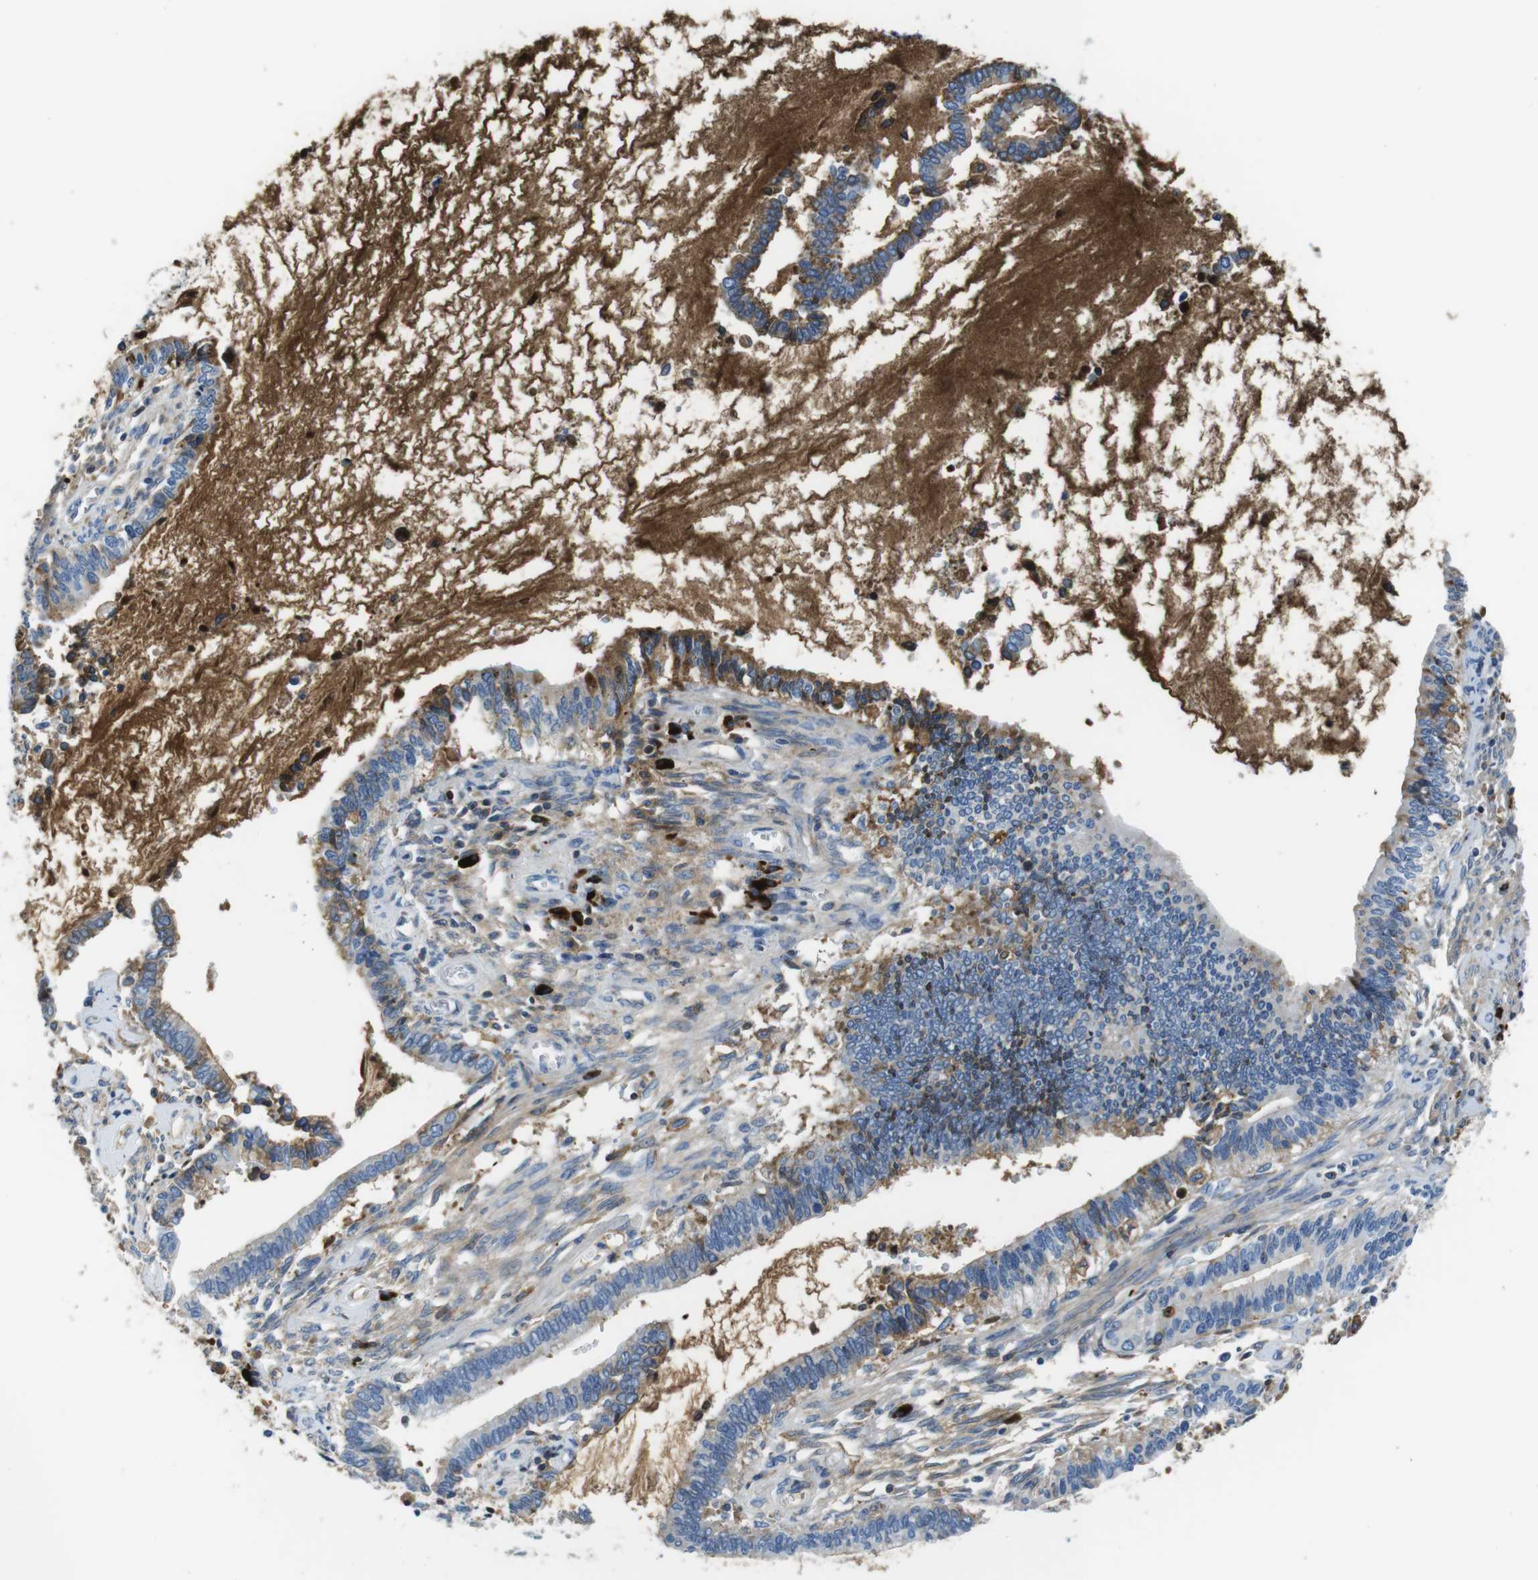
{"staining": {"intensity": "weak", "quantity": "25%-75%", "location": "cytoplasmic/membranous"}, "tissue": "cervical cancer", "cell_type": "Tumor cells", "image_type": "cancer", "snomed": [{"axis": "morphology", "description": "Adenocarcinoma, NOS"}, {"axis": "topography", "description": "Cervix"}], "caption": "Human adenocarcinoma (cervical) stained for a protein (brown) reveals weak cytoplasmic/membranous positive staining in about 25%-75% of tumor cells.", "gene": "IGKC", "patient": {"sex": "female", "age": 44}}